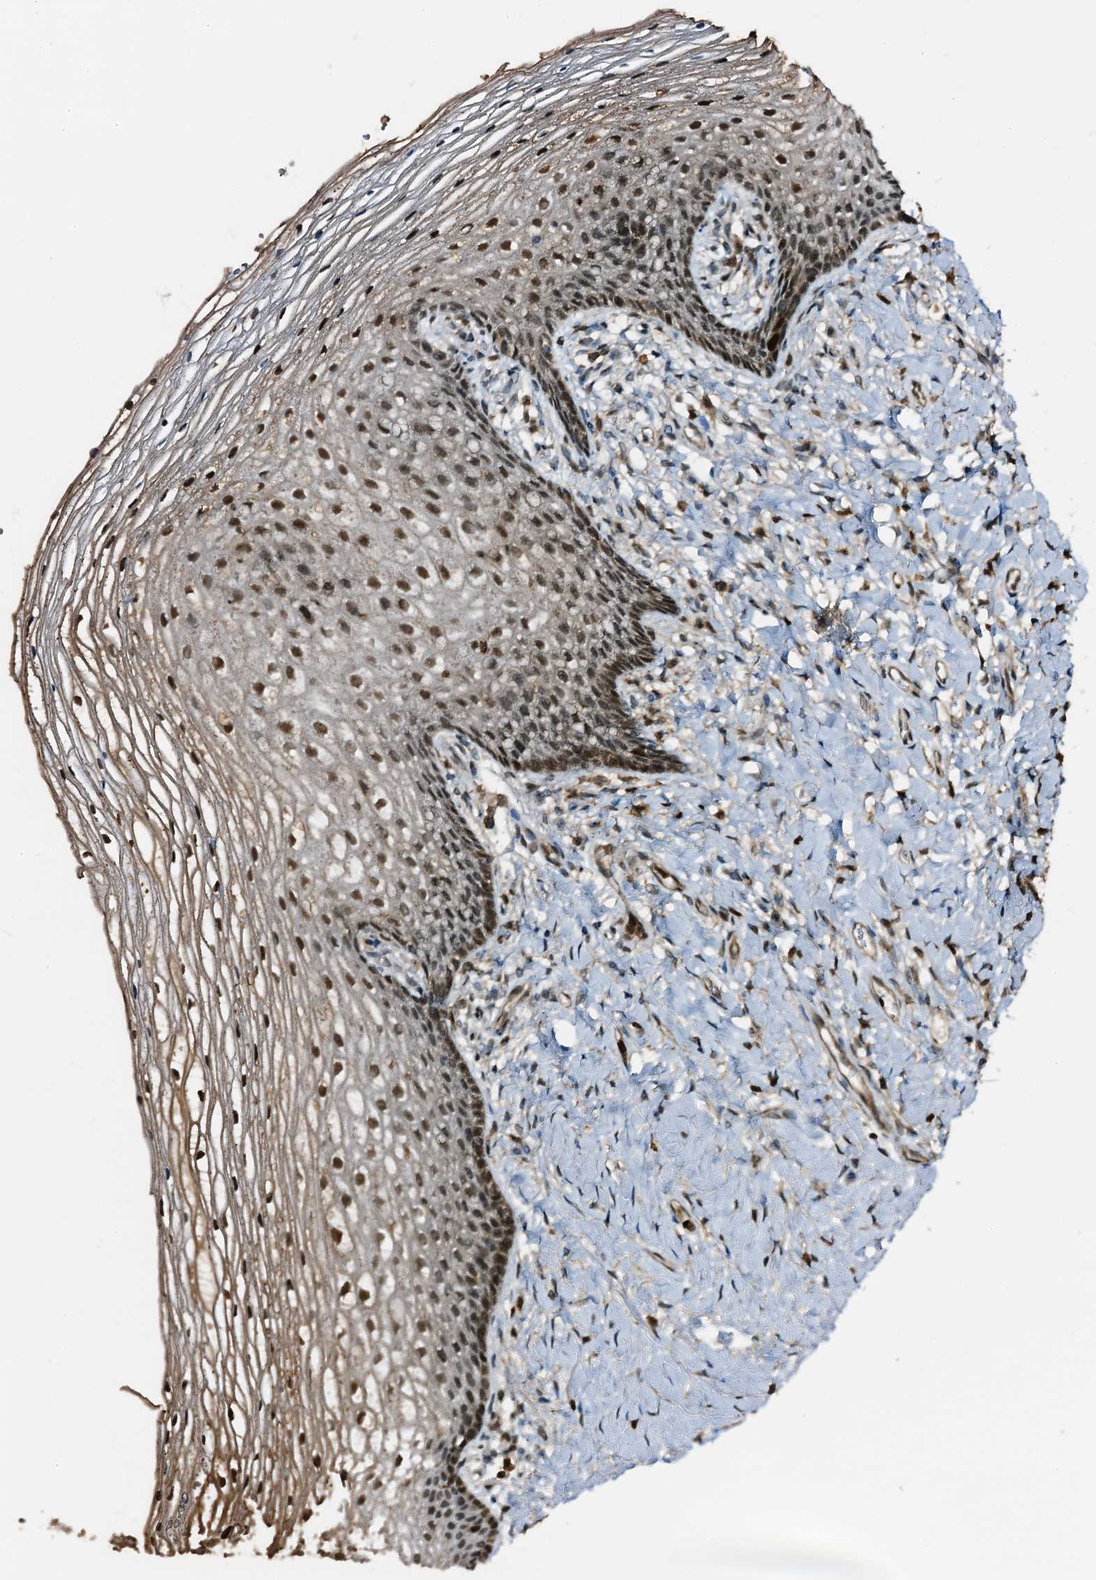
{"staining": {"intensity": "moderate", "quantity": ">75%", "location": "cytoplasmic/membranous,nuclear"}, "tissue": "vagina", "cell_type": "Squamous epithelial cells", "image_type": "normal", "snomed": [{"axis": "morphology", "description": "Normal tissue, NOS"}, {"axis": "topography", "description": "Vagina"}], "caption": "A histopathology image showing moderate cytoplasmic/membranous,nuclear positivity in approximately >75% of squamous epithelial cells in benign vagina, as visualized by brown immunohistochemical staining.", "gene": "ZNF609", "patient": {"sex": "female", "age": 60}}